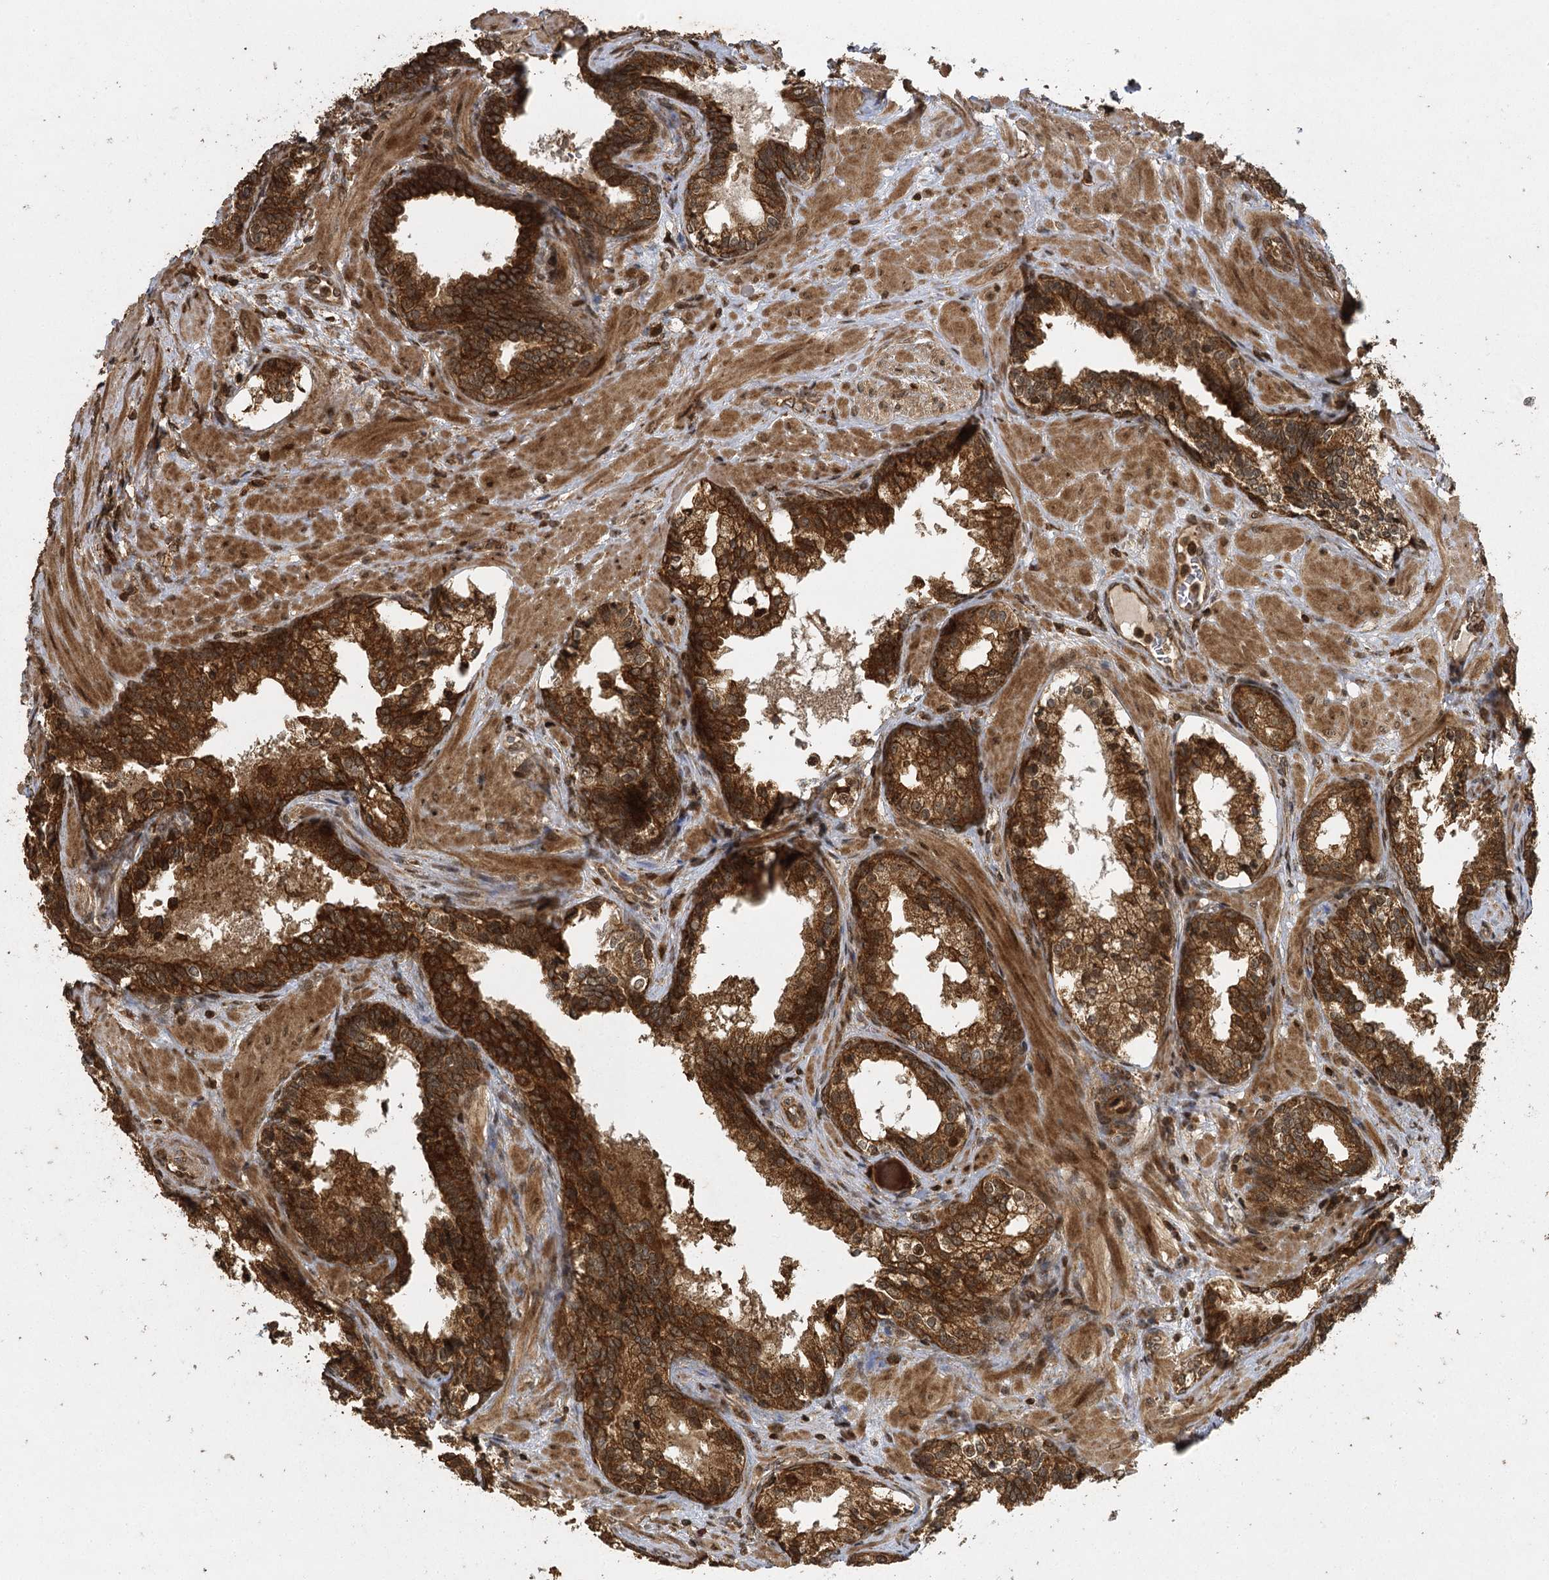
{"staining": {"intensity": "strong", "quantity": ">75%", "location": "cytoplasmic/membranous"}, "tissue": "prostate cancer", "cell_type": "Tumor cells", "image_type": "cancer", "snomed": [{"axis": "morphology", "description": "Adenocarcinoma, Low grade"}, {"axis": "topography", "description": "Prostate"}], "caption": "A brown stain highlights strong cytoplasmic/membranous staining of a protein in prostate adenocarcinoma (low-grade) tumor cells.", "gene": "IL11RA", "patient": {"sex": "male", "age": 60}}